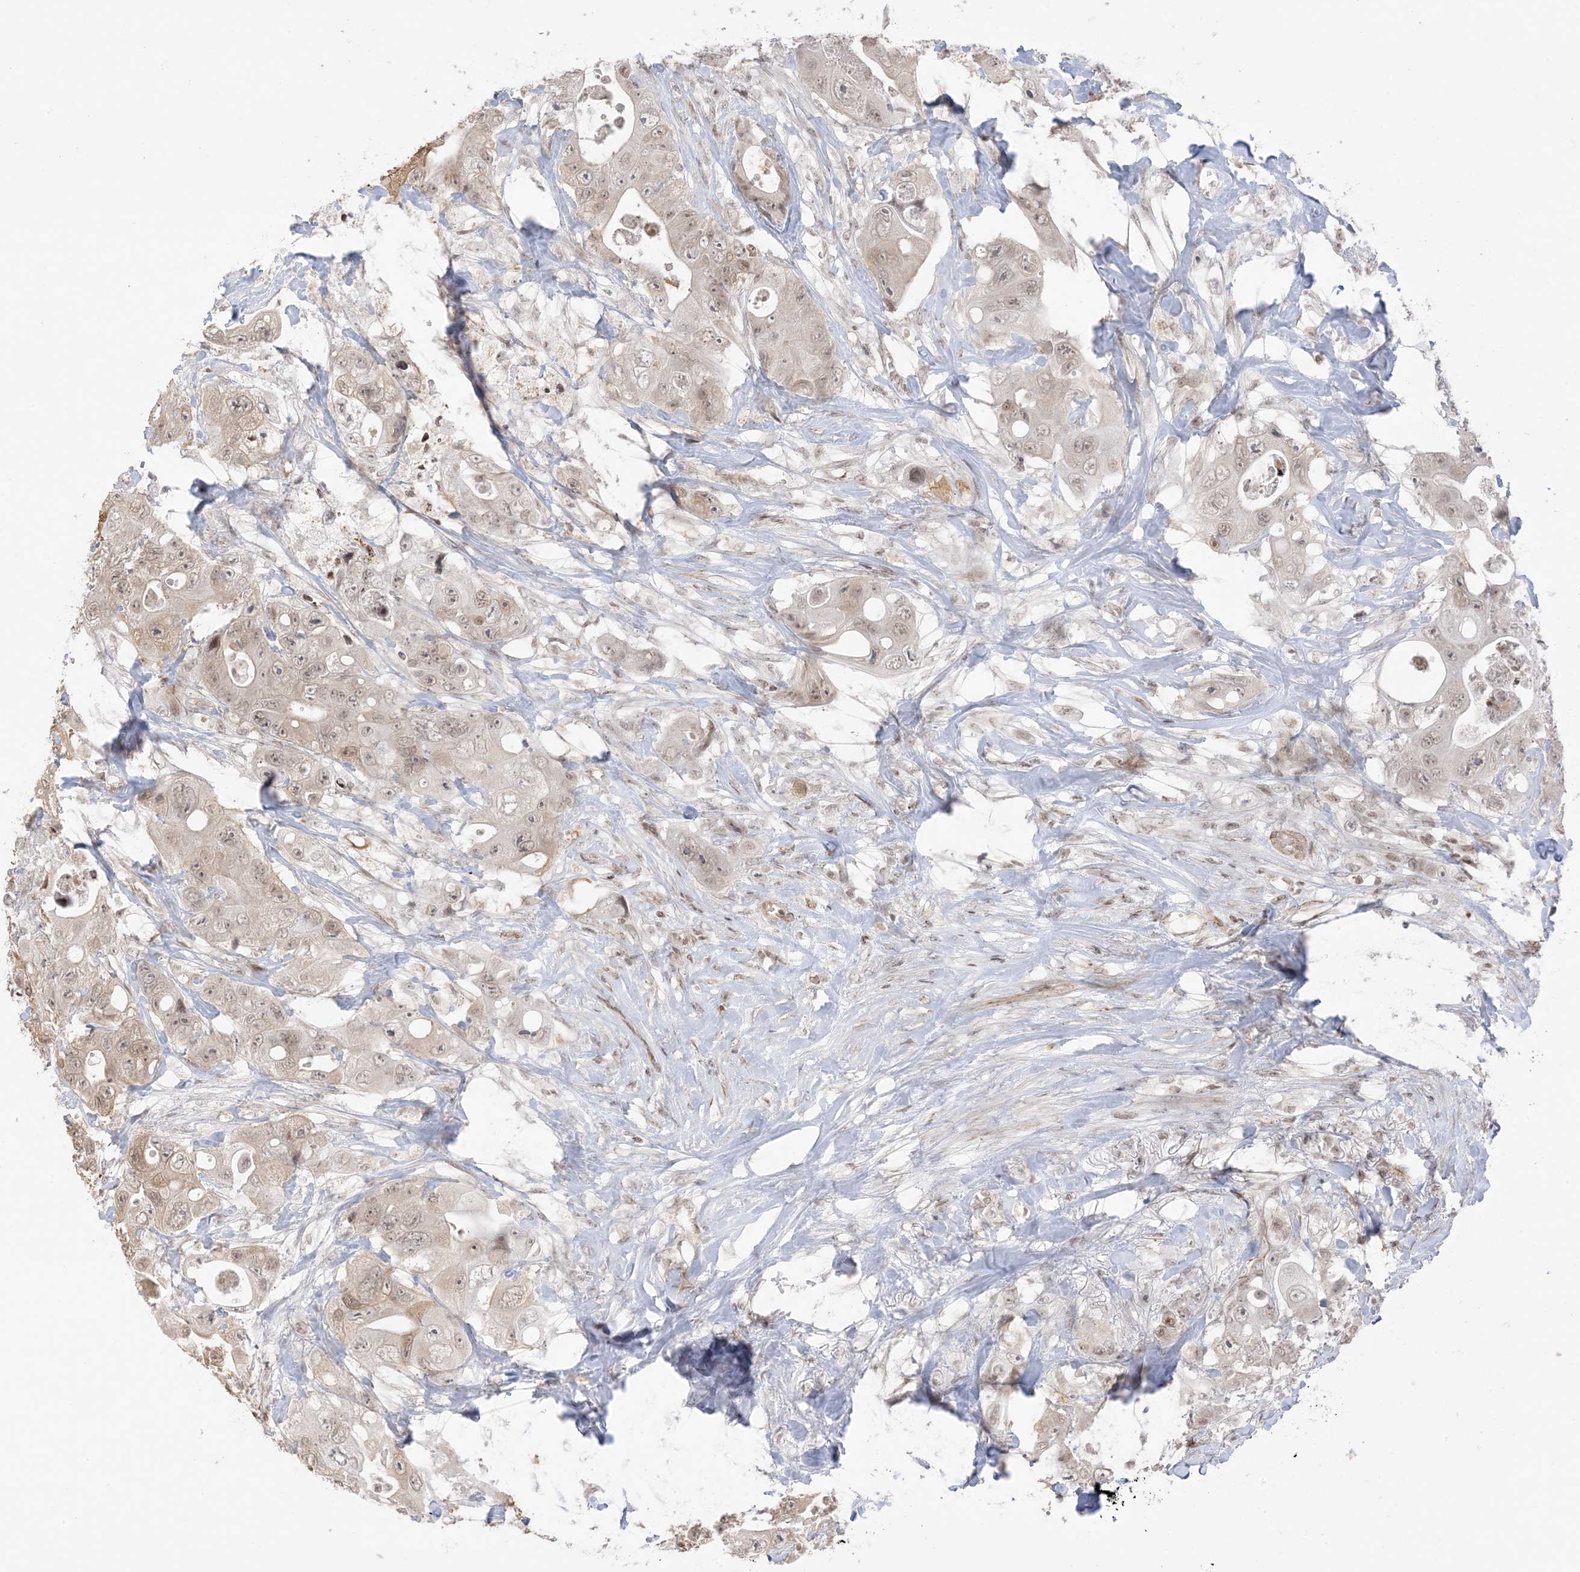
{"staining": {"intensity": "weak", "quantity": ">75%", "location": "nuclear"}, "tissue": "colorectal cancer", "cell_type": "Tumor cells", "image_type": "cancer", "snomed": [{"axis": "morphology", "description": "Adenocarcinoma, NOS"}, {"axis": "topography", "description": "Colon"}], "caption": "The micrograph shows a brown stain indicating the presence of a protein in the nuclear of tumor cells in colorectal adenocarcinoma. The protein is shown in brown color, while the nuclei are stained blue.", "gene": "METAP1D", "patient": {"sex": "female", "age": 46}}